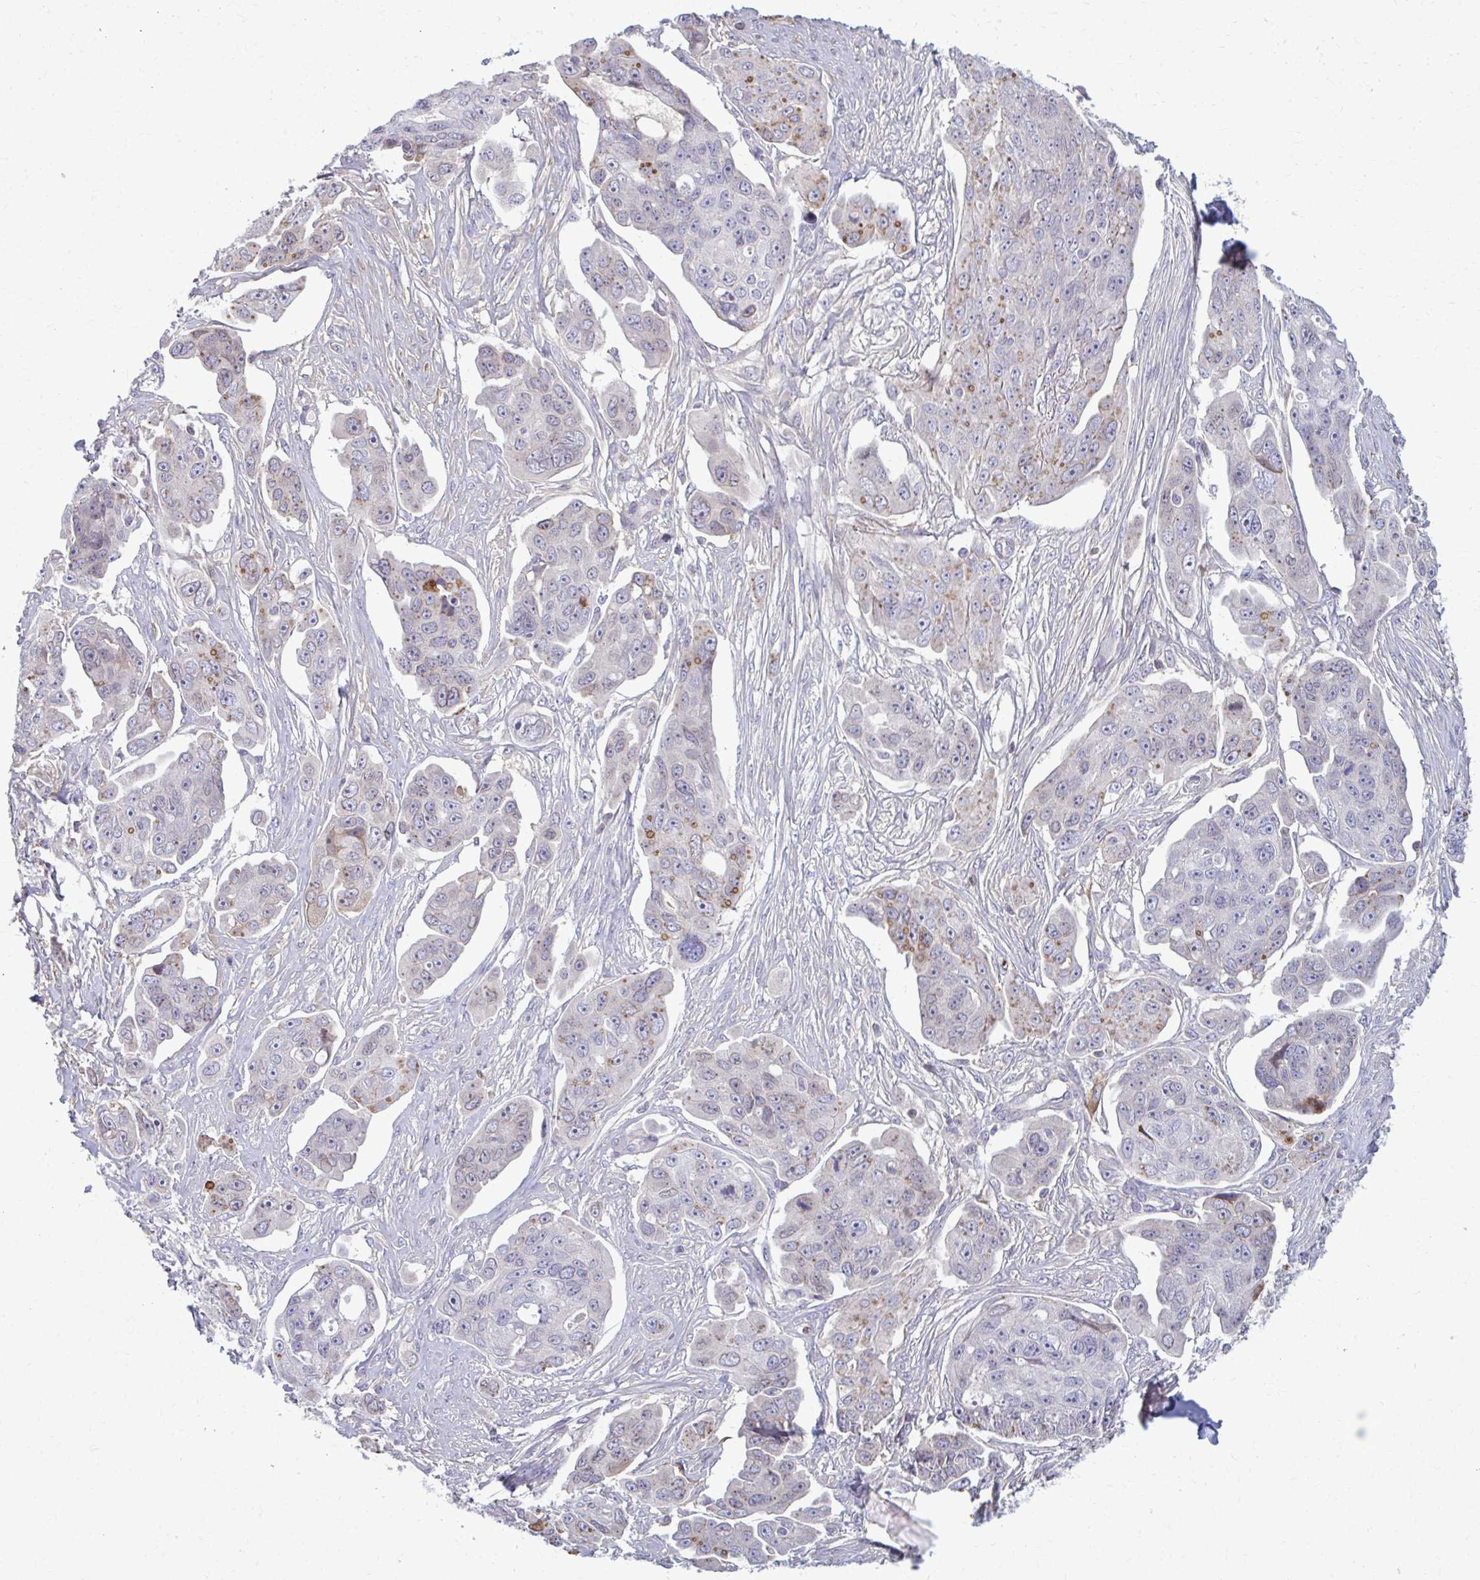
{"staining": {"intensity": "negative", "quantity": "none", "location": "none"}, "tissue": "ovarian cancer", "cell_type": "Tumor cells", "image_type": "cancer", "snomed": [{"axis": "morphology", "description": "Carcinoma, endometroid"}, {"axis": "topography", "description": "Ovary"}], "caption": "Immunohistochemical staining of human ovarian cancer (endometroid carcinoma) displays no significant staining in tumor cells.", "gene": "MCRIP2", "patient": {"sex": "female", "age": 70}}